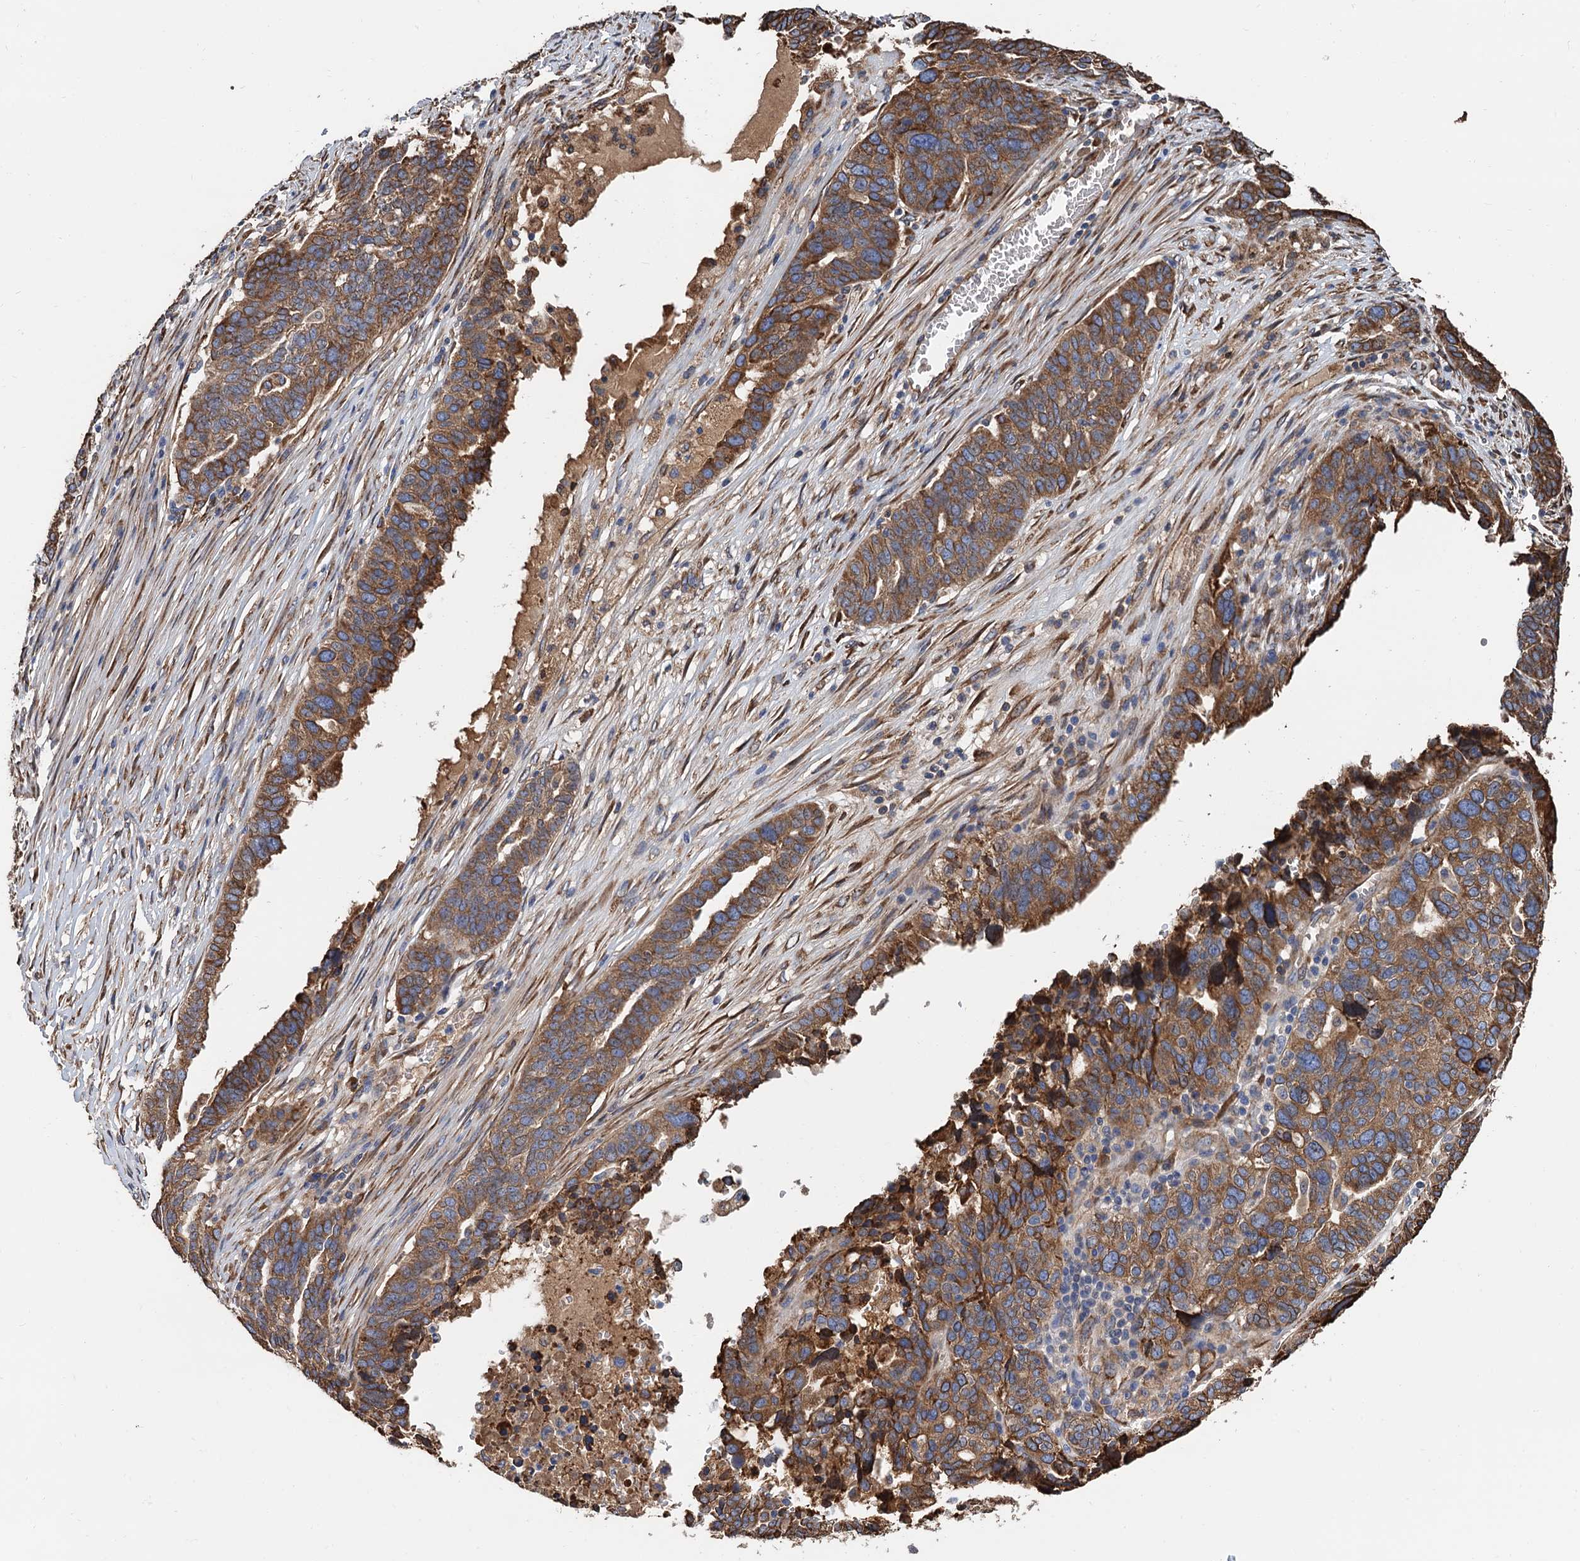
{"staining": {"intensity": "moderate", "quantity": ">75%", "location": "cytoplasmic/membranous"}, "tissue": "ovarian cancer", "cell_type": "Tumor cells", "image_type": "cancer", "snomed": [{"axis": "morphology", "description": "Cystadenocarcinoma, serous, NOS"}, {"axis": "topography", "description": "Ovary"}], "caption": "High-power microscopy captured an IHC micrograph of ovarian cancer, revealing moderate cytoplasmic/membranous positivity in approximately >75% of tumor cells.", "gene": "CNNM1", "patient": {"sex": "female", "age": 59}}